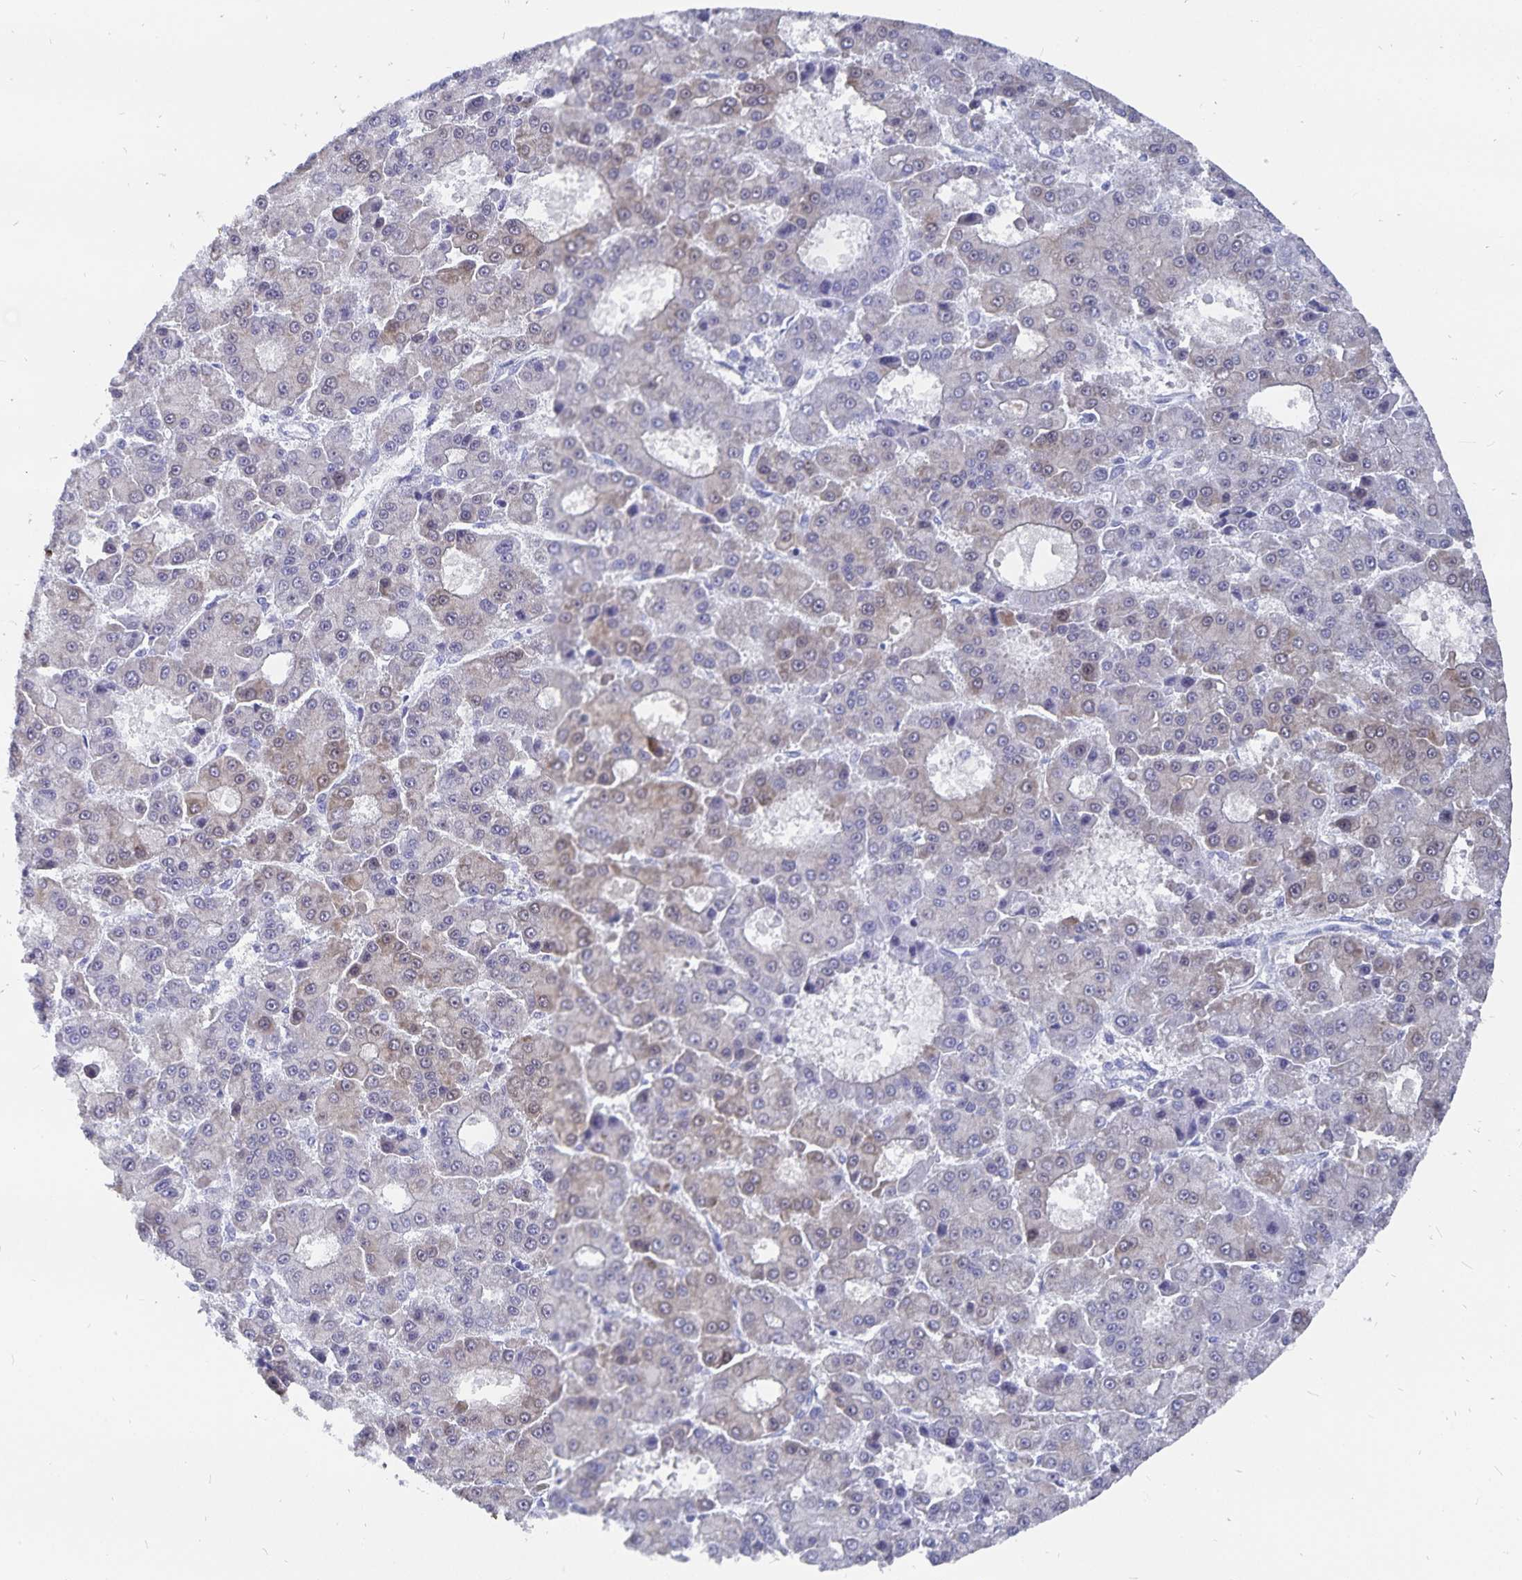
{"staining": {"intensity": "weak", "quantity": "25%-75%", "location": "cytoplasmic/membranous"}, "tissue": "liver cancer", "cell_type": "Tumor cells", "image_type": "cancer", "snomed": [{"axis": "morphology", "description": "Carcinoma, Hepatocellular, NOS"}, {"axis": "topography", "description": "Liver"}], "caption": "The immunohistochemical stain highlights weak cytoplasmic/membranous staining in tumor cells of hepatocellular carcinoma (liver) tissue.", "gene": "ADH1A", "patient": {"sex": "male", "age": 70}}